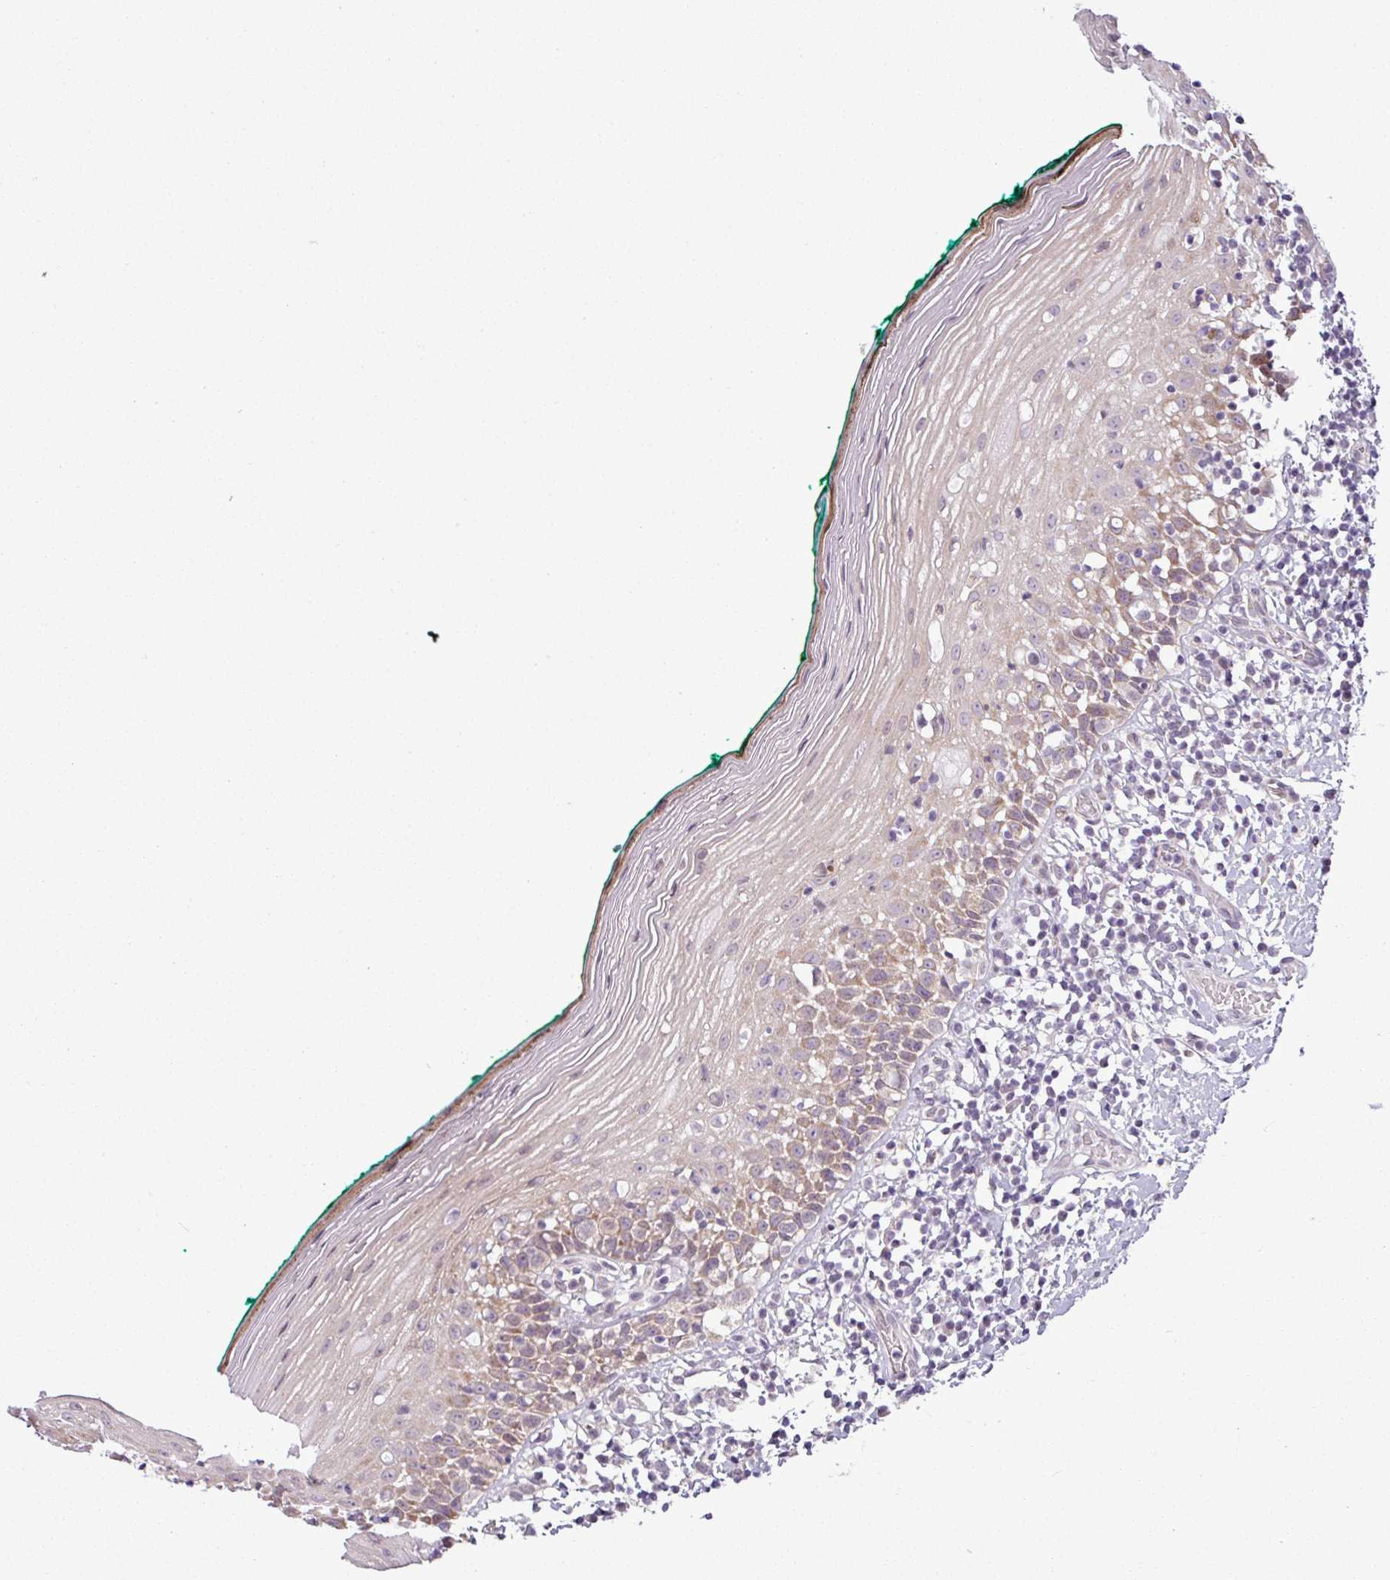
{"staining": {"intensity": "moderate", "quantity": "25%-75%", "location": "cytoplasmic/membranous"}, "tissue": "oral mucosa", "cell_type": "Squamous epithelial cells", "image_type": "normal", "snomed": [{"axis": "morphology", "description": "Normal tissue, NOS"}, {"axis": "topography", "description": "Oral tissue"}], "caption": "Protein staining of benign oral mucosa displays moderate cytoplasmic/membranous positivity in about 25%-75% of squamous epithelial cells. (DAB (3,3'-diaminobenzidine) IHC with brightfield microscopy, high magnification).", "gene": "GPT2", "patient": {"sex": "female", "age": 83}}